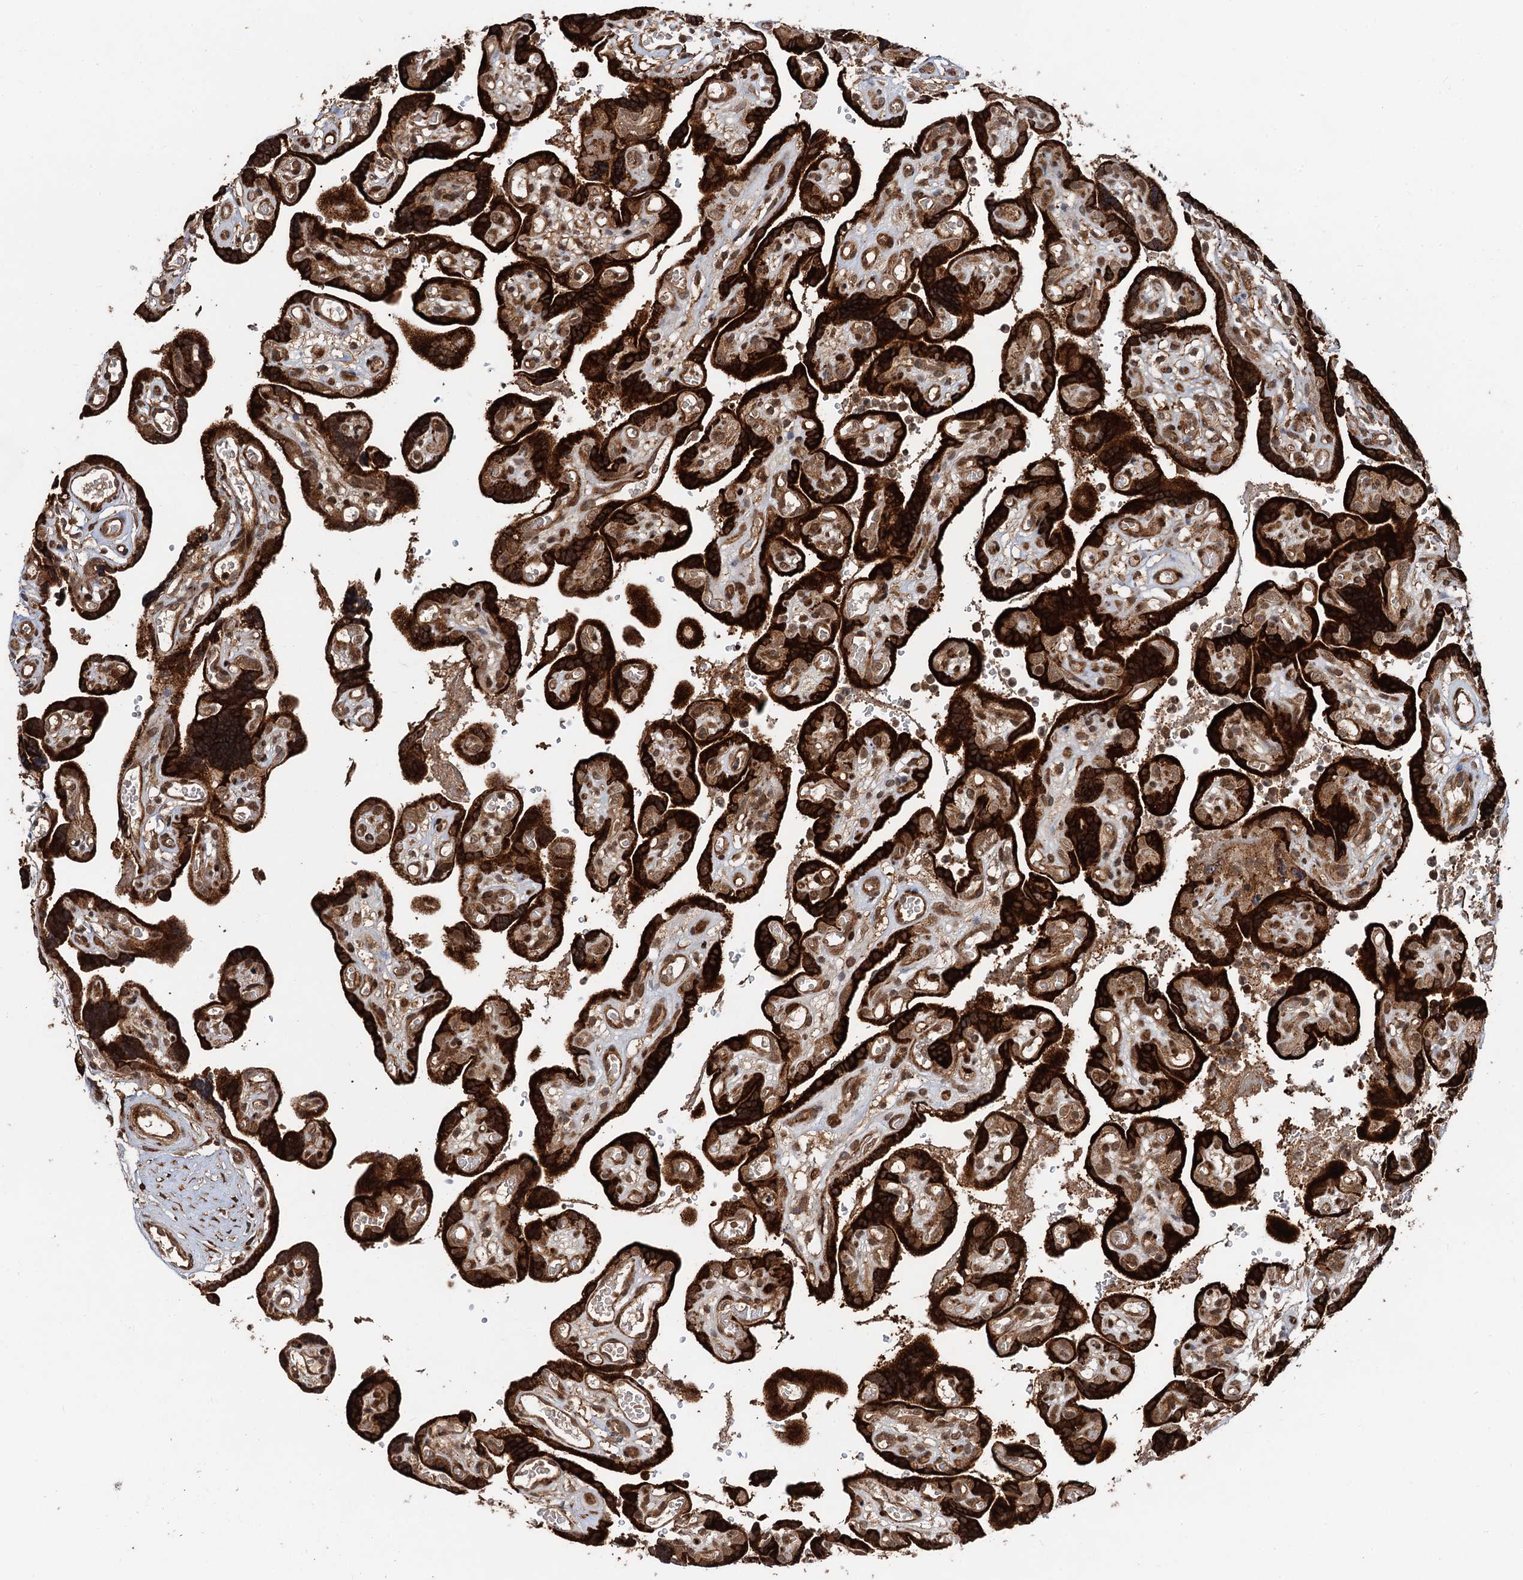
{"staining": {"intensity": "strong", "quantity": ">75%", "location": "cytoplasmic/membranous,nuclear"}, "tissue": "placenta", "cell_type": "Decidual cells", "image_type": "normal", "snomed": [{"axis": "morphology", "description": "Normal tissue, NOS"}, {"axis": "topography", "description": "Placenta"}], "caption": "The immunohistochemical stain labels strong cytoplasmic/membranous,nuclear expression in decidual cells of normal placenta.", "gene": "SNRNP25", "patient": {"sex": "female", "age": 30}}